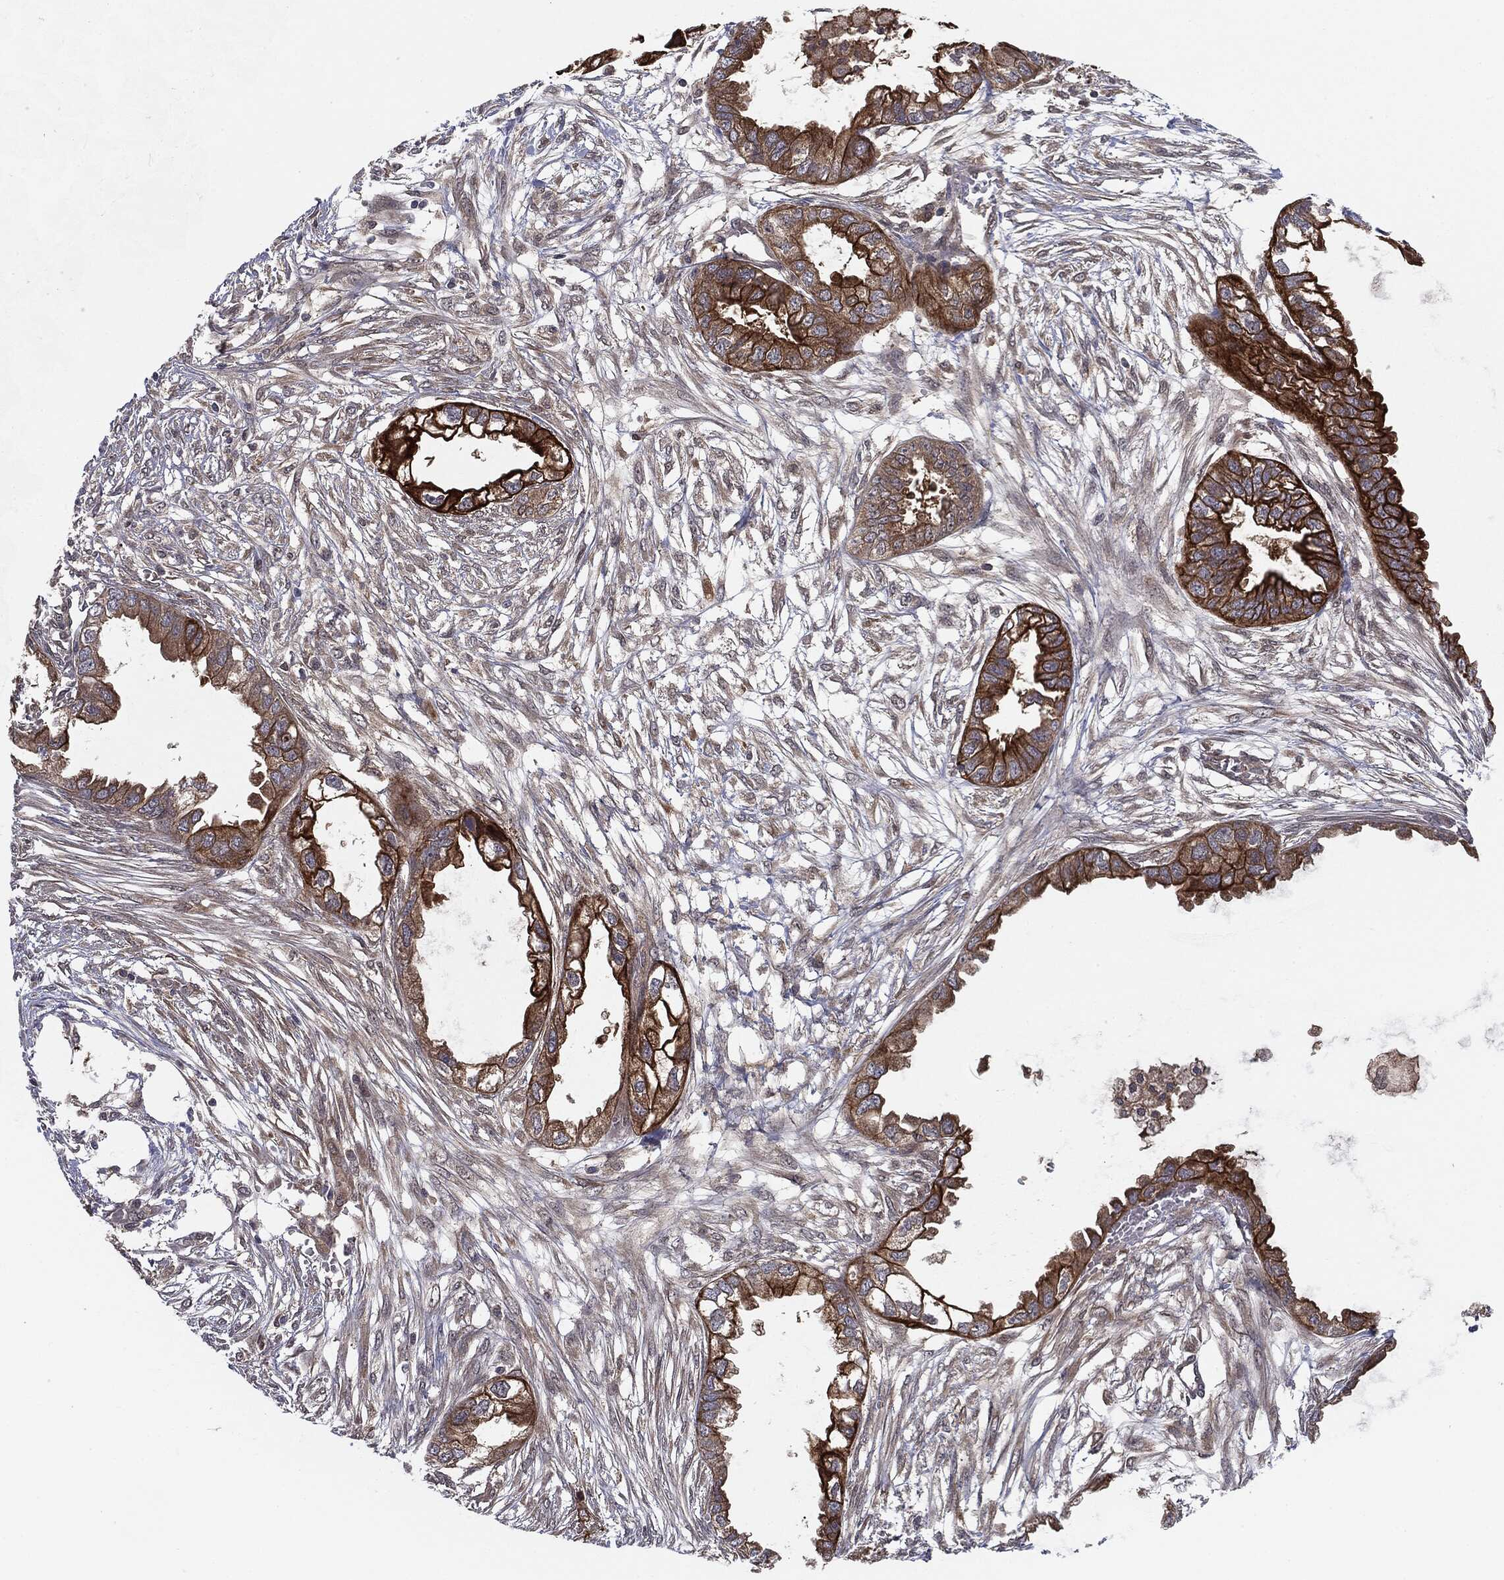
{"staining": {"intensity": "strong", "quantity": ">75%", "location": "cytoplasmic/membranous"}, "tissue": "endometrial cancer", "cell_type": "Tumor cells", "image_type": "cancer", "snomed": [{"axis": "morphology", "description": "Adenocarcinoma, NOS"}, {"axis": "morphology", "description": "Adenocarcinoma, metastatic, NOS"}, {"axis": "topography", "description": "Adipose tissue"}, {"axis": "topography", "description": "Endometrium"}], "caption": "Protein expression analysis of endometrial cancer (adenocarcinoma) demonstrates strong cytoplasmic/membranous positivity in about >75% of tumor cells.", "gene": "KRT7", "patient": {"sex": "female", "age": 67}}